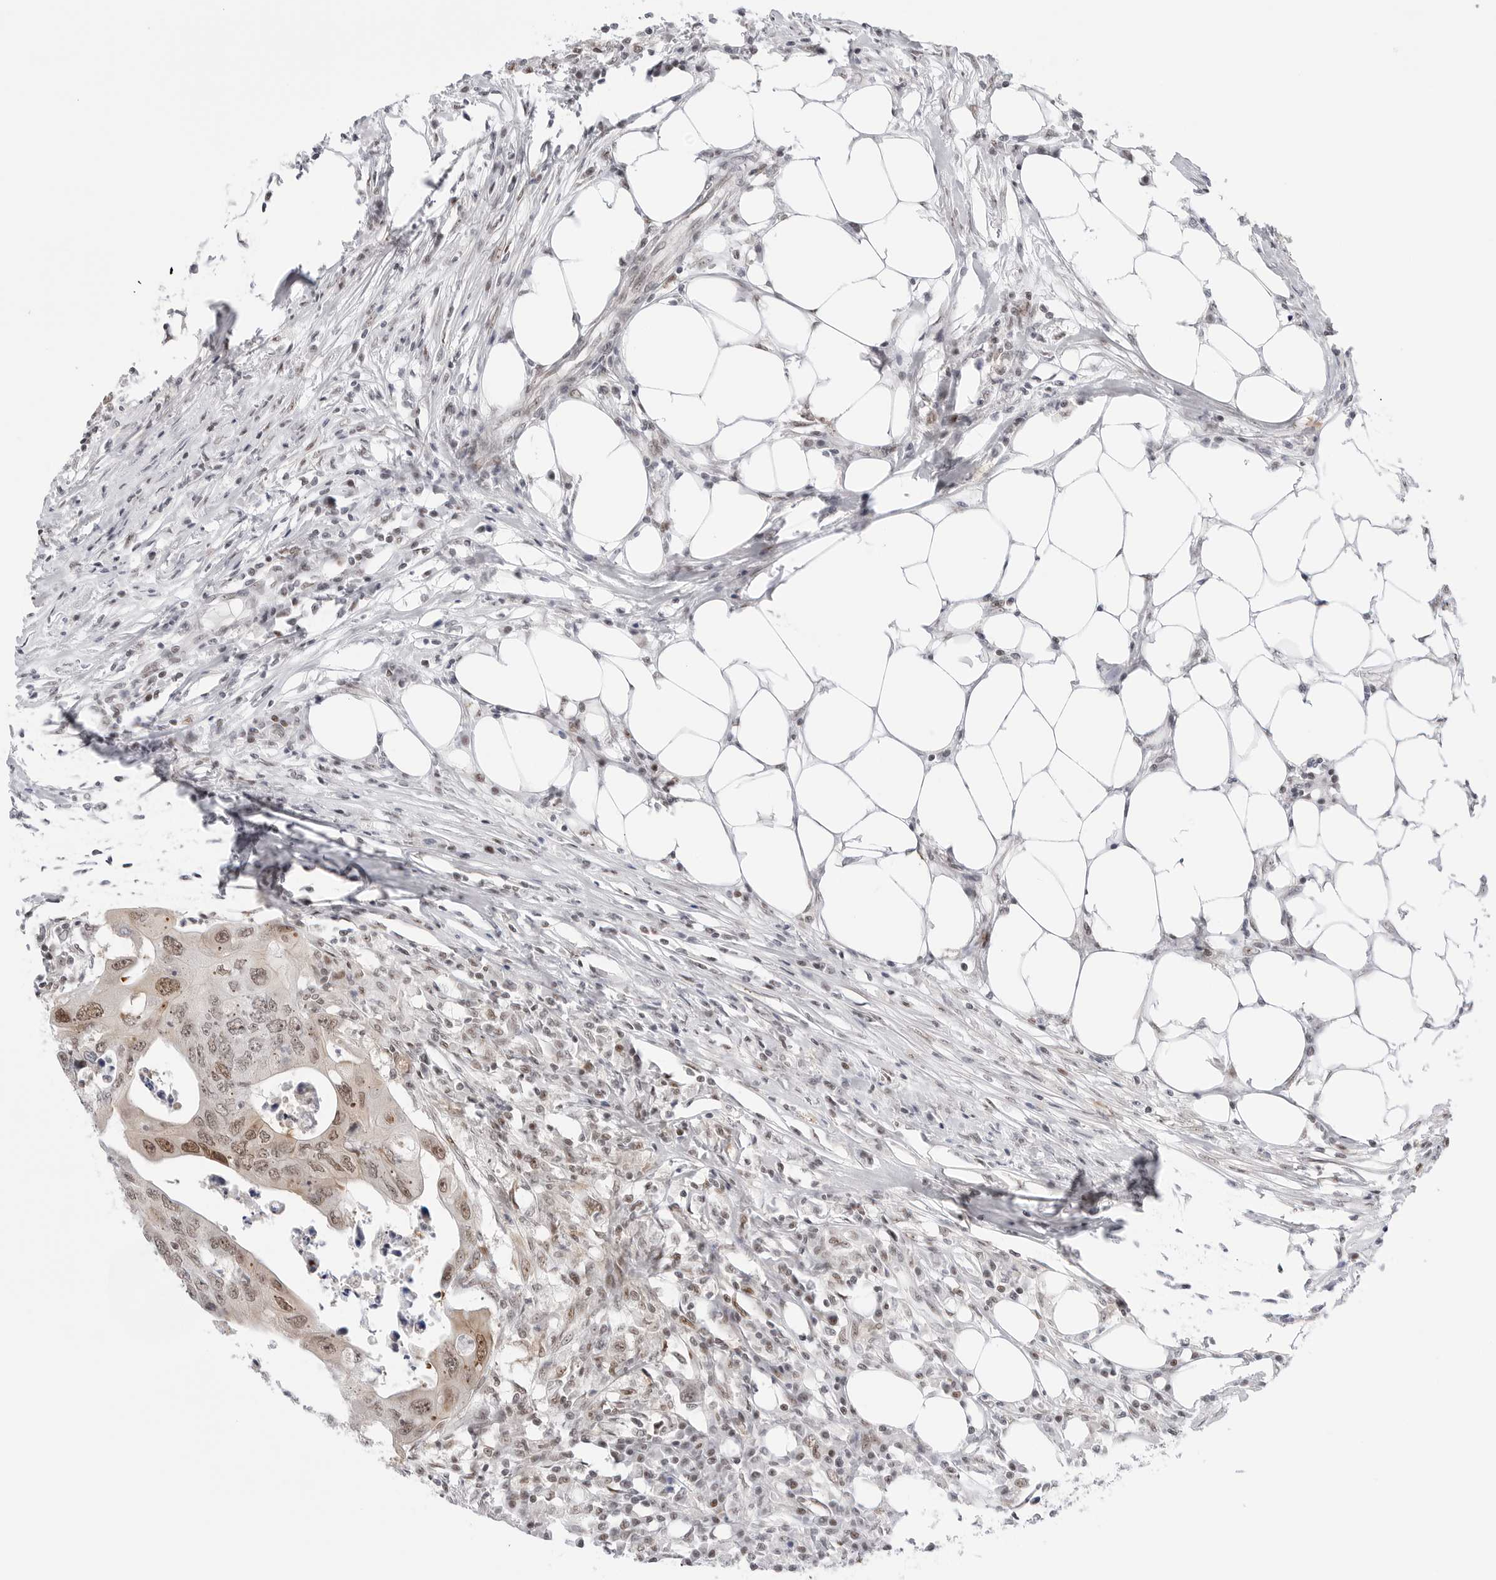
{"staining": {"intensity": "moderate", "quantity": ">75%", "location": "nuclear"}, "tissue": "colorectal cancer", "cell_type": "Tumor cells", "image_type": "cancer", "snomed": [{"axis": "morphology", "description": "Adenocarcinoma, NOS"}, {"axis": "topography", "description": "Colon"}], "caption": "Colorectal adenocarcinoma stained with IHC shows moderate nuclear staining in about >75% of tumor cells. (Brightfield microscopy of DAB IHC at high magnification).", "gene": "C1orf162", "patient": {"sex": "male", "age": 71}}